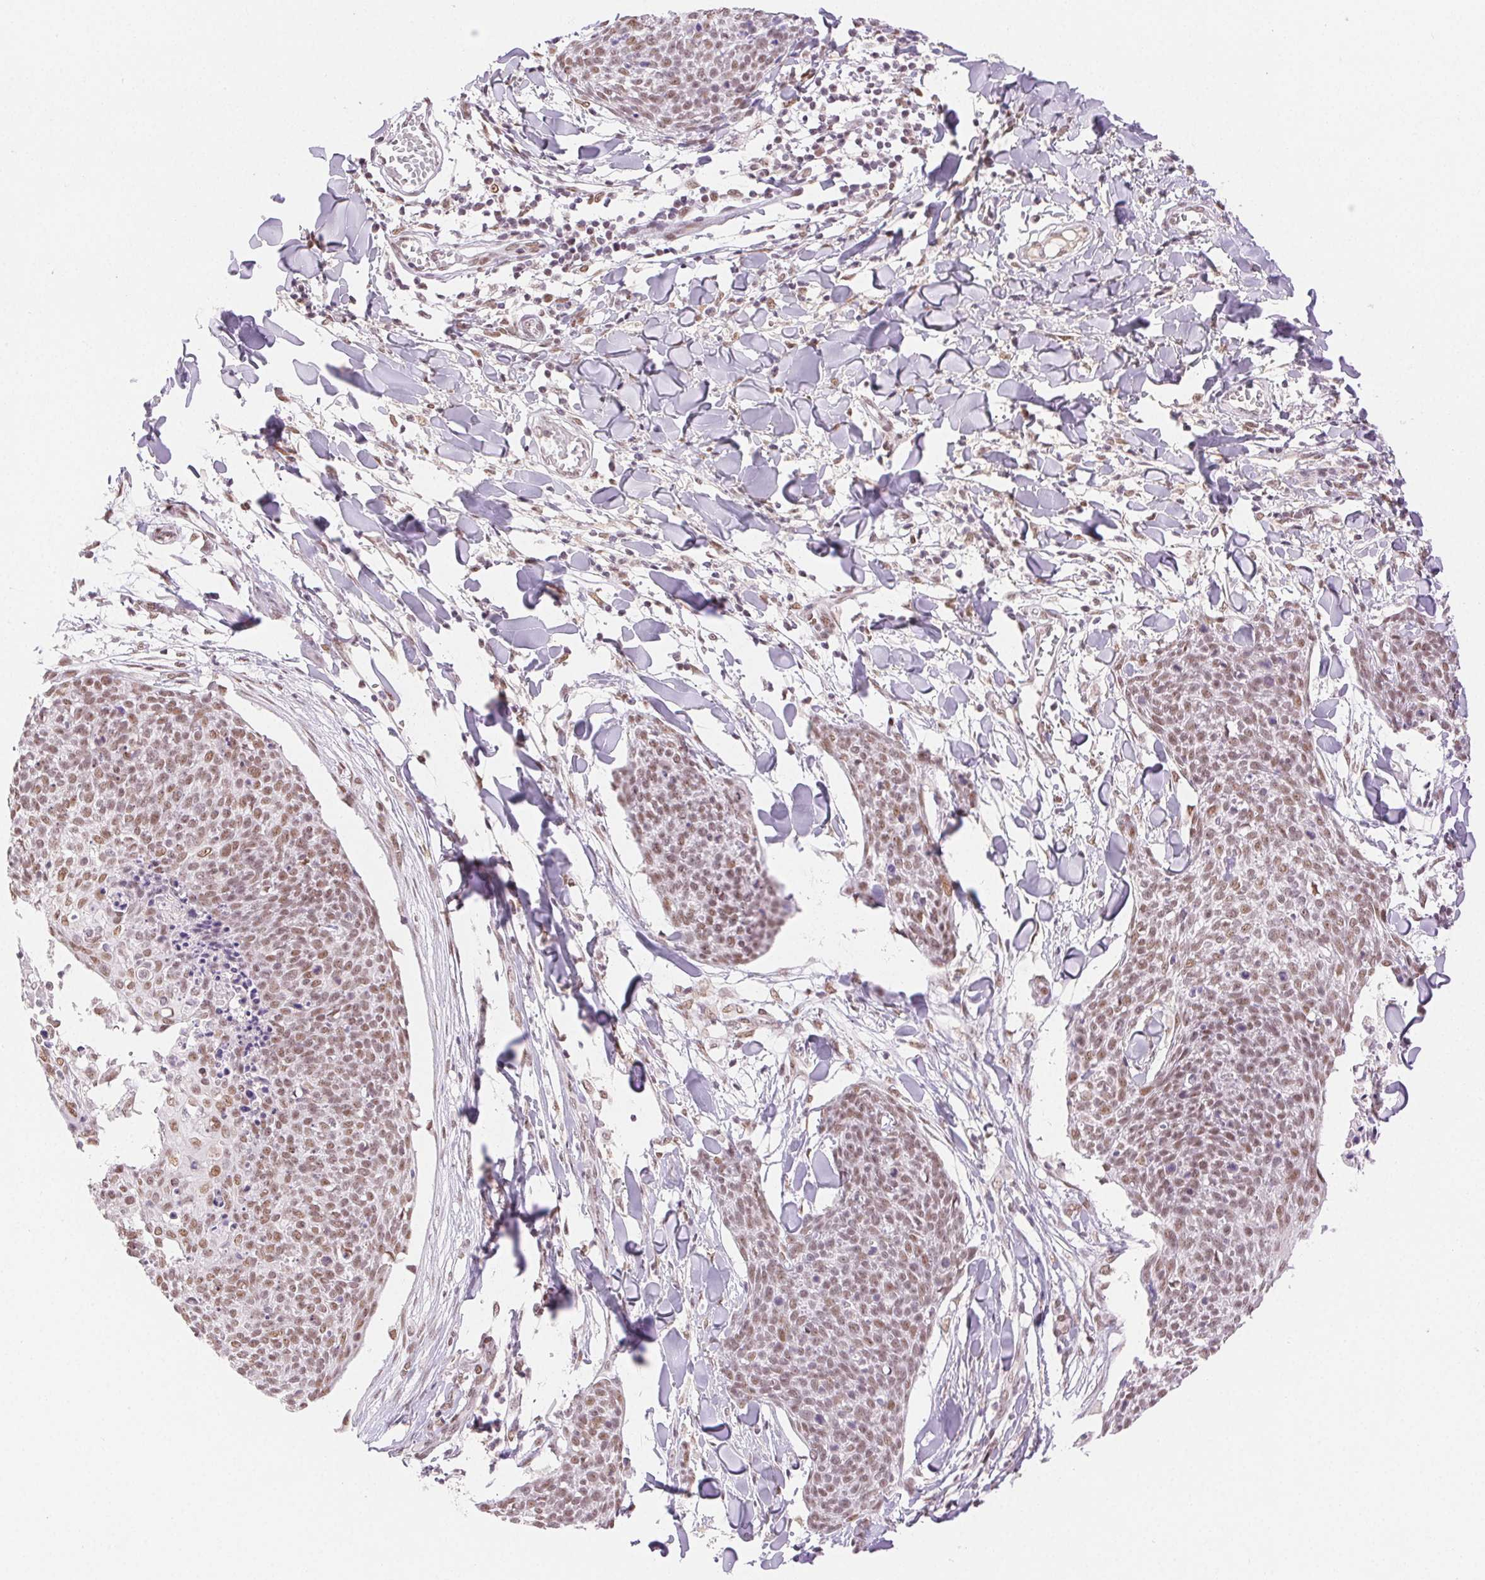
{"staining": {"intensity": "moderate", "quantity": ">75%", "location": "nuclear"}, "tissue": "skin cancer", "cell_type": "Tumor cells", "image_type": "cancer", "snomed": [{"axis": "morphology", "description": "Squamous cell carcinoma, NOS"}, {"axis": "topography", "description": "Skin"}, {"axis": "topography", "description": "Vulva"}], "caption": "This is an image of immunohistochemistry staining of skin cancer (squamous cell carcinoma), which shows moderate positivity in the nuclear of tumor cells.", "gene": "H2AZ2", "patient": {"sex": "female", "age": 75}}